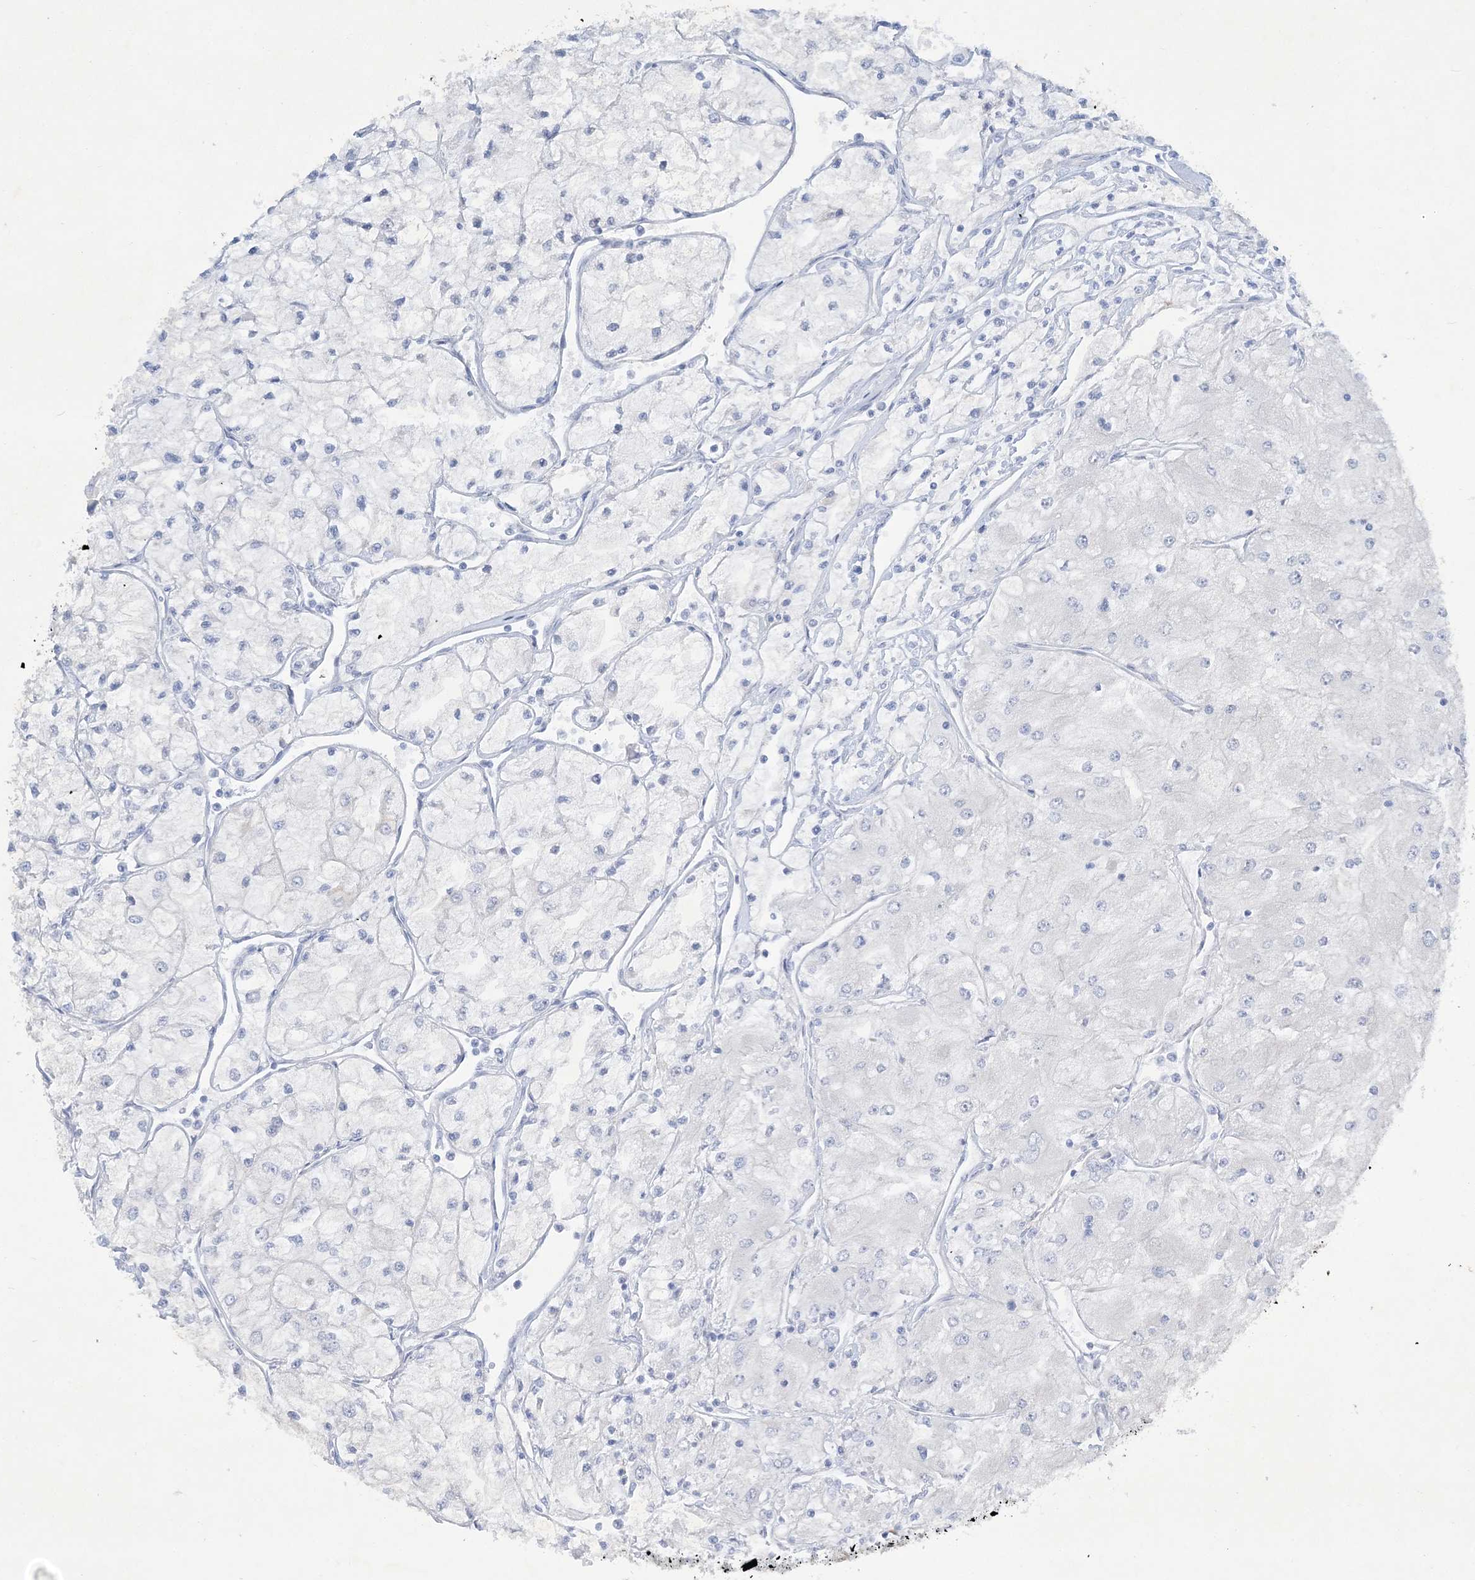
{"staining": {"intensity": "negative", "quantity": "none", "location": "none"}, "tissue": "renal cancer", "cell_type": "Tumor cells", "image_type": "cancer", "snomed": [{"axis": "morphology", "description": "Adenocarcinoma, NOS"}, {"axis": "topography", "description": "Kidney"}], "caption": "Protein analysis of adenocarcinoma (renal) reveals no significant expression in tumor cells.", "gene": "FARSB", "patient": {"sex": "male", "age": 80}}